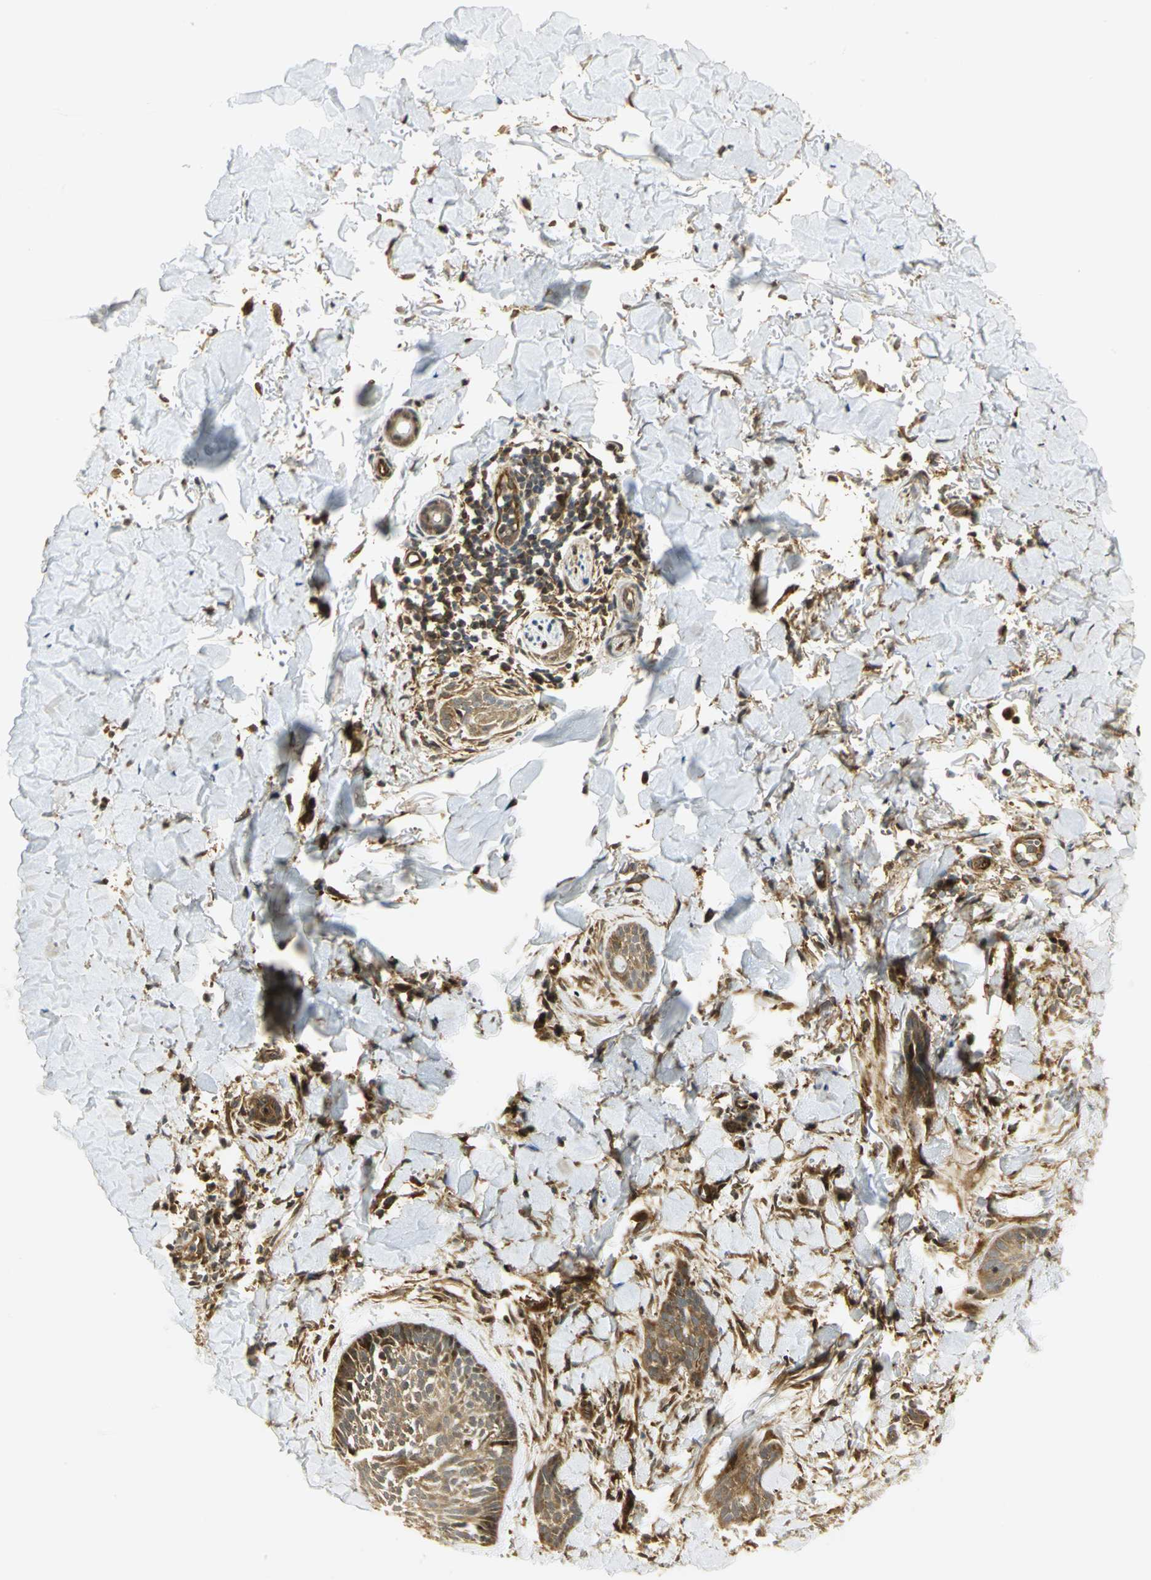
{"staining": {"intensity": "moderate", "quantity": ">75%", "location": "cytoplasmic/membranous"}, "tissue": "skin cancer", "cell_type": "Tumor cells", "image_type": "cancer", "snomed": [{"axis": "morphology", "description": "Normal tissue, NOS"}, {"axis": "morphology", "description": "Basal cell carcinoma"}, {"axis": "topography", "description": "Skin"}], "caption": "The immunohistochemical stain highlights moderate cytoplasmic/membranous expression in tumor cells of skin cancer (basal cell carcinoma) tissue. (DAB (3,3'-diaminobenzidine) = brown stain, brightfield microscopy at high magnification).", "gene": "EEA1", "patient": {"sex": "male", "age": 71}}